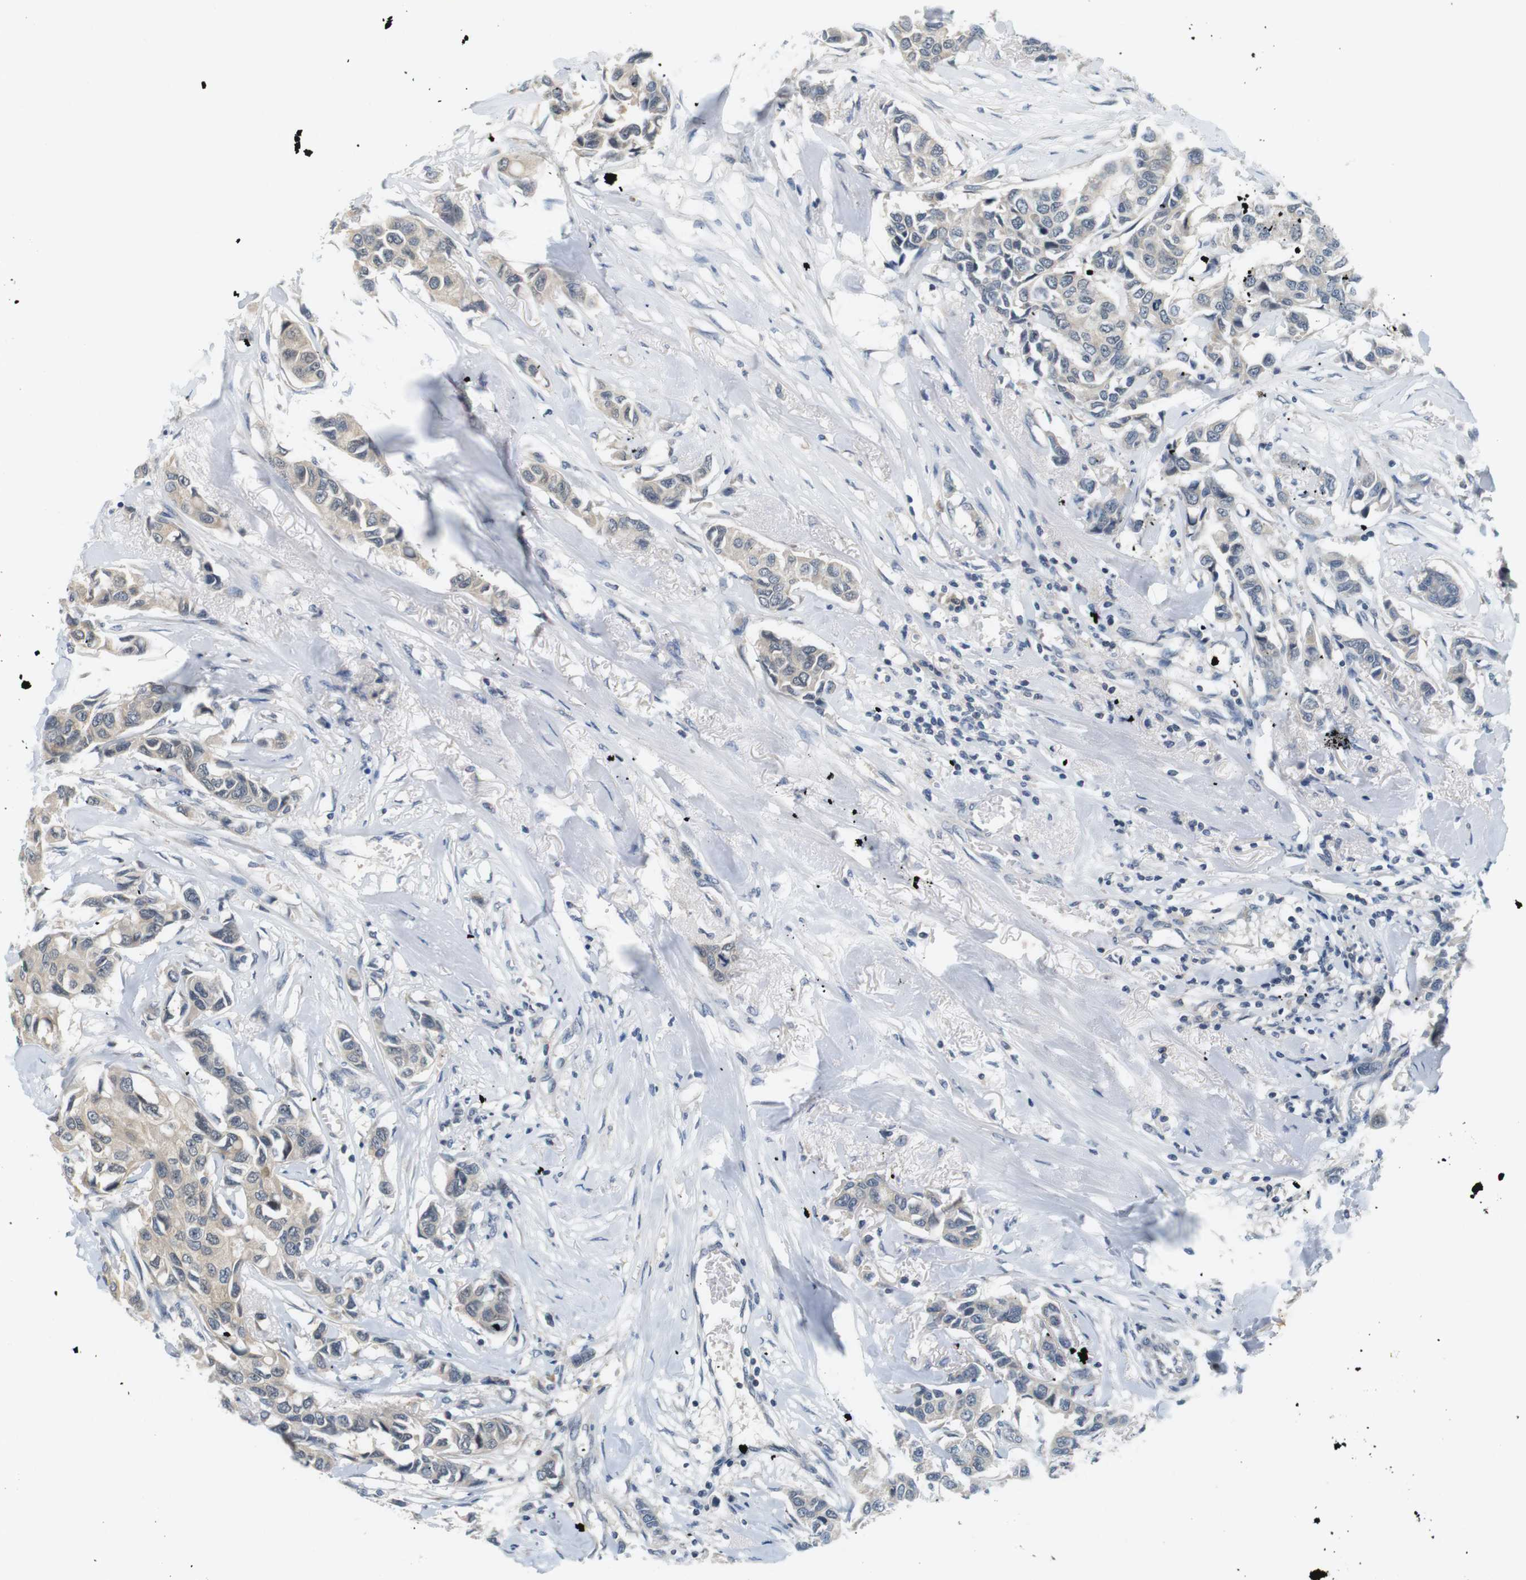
{"staining": {"intensity": "negative", "quantity": "none", "location": "none"}, "tissue": "breast cancer", "cell_type": "Tumor cells", "image_type": "cancer", "snomed": [{"axis": "morphology", "description": "Duct carcinoma"}, {"axis": "topography", "description": "Breast"}], "caption": "DAB immunohistochemical staining of breast invasive ductal carcinoma demonstrates no significant expression in tumor cells.", "gene": "WNT7A", "patient": {"sex": "female", "age": 80}}